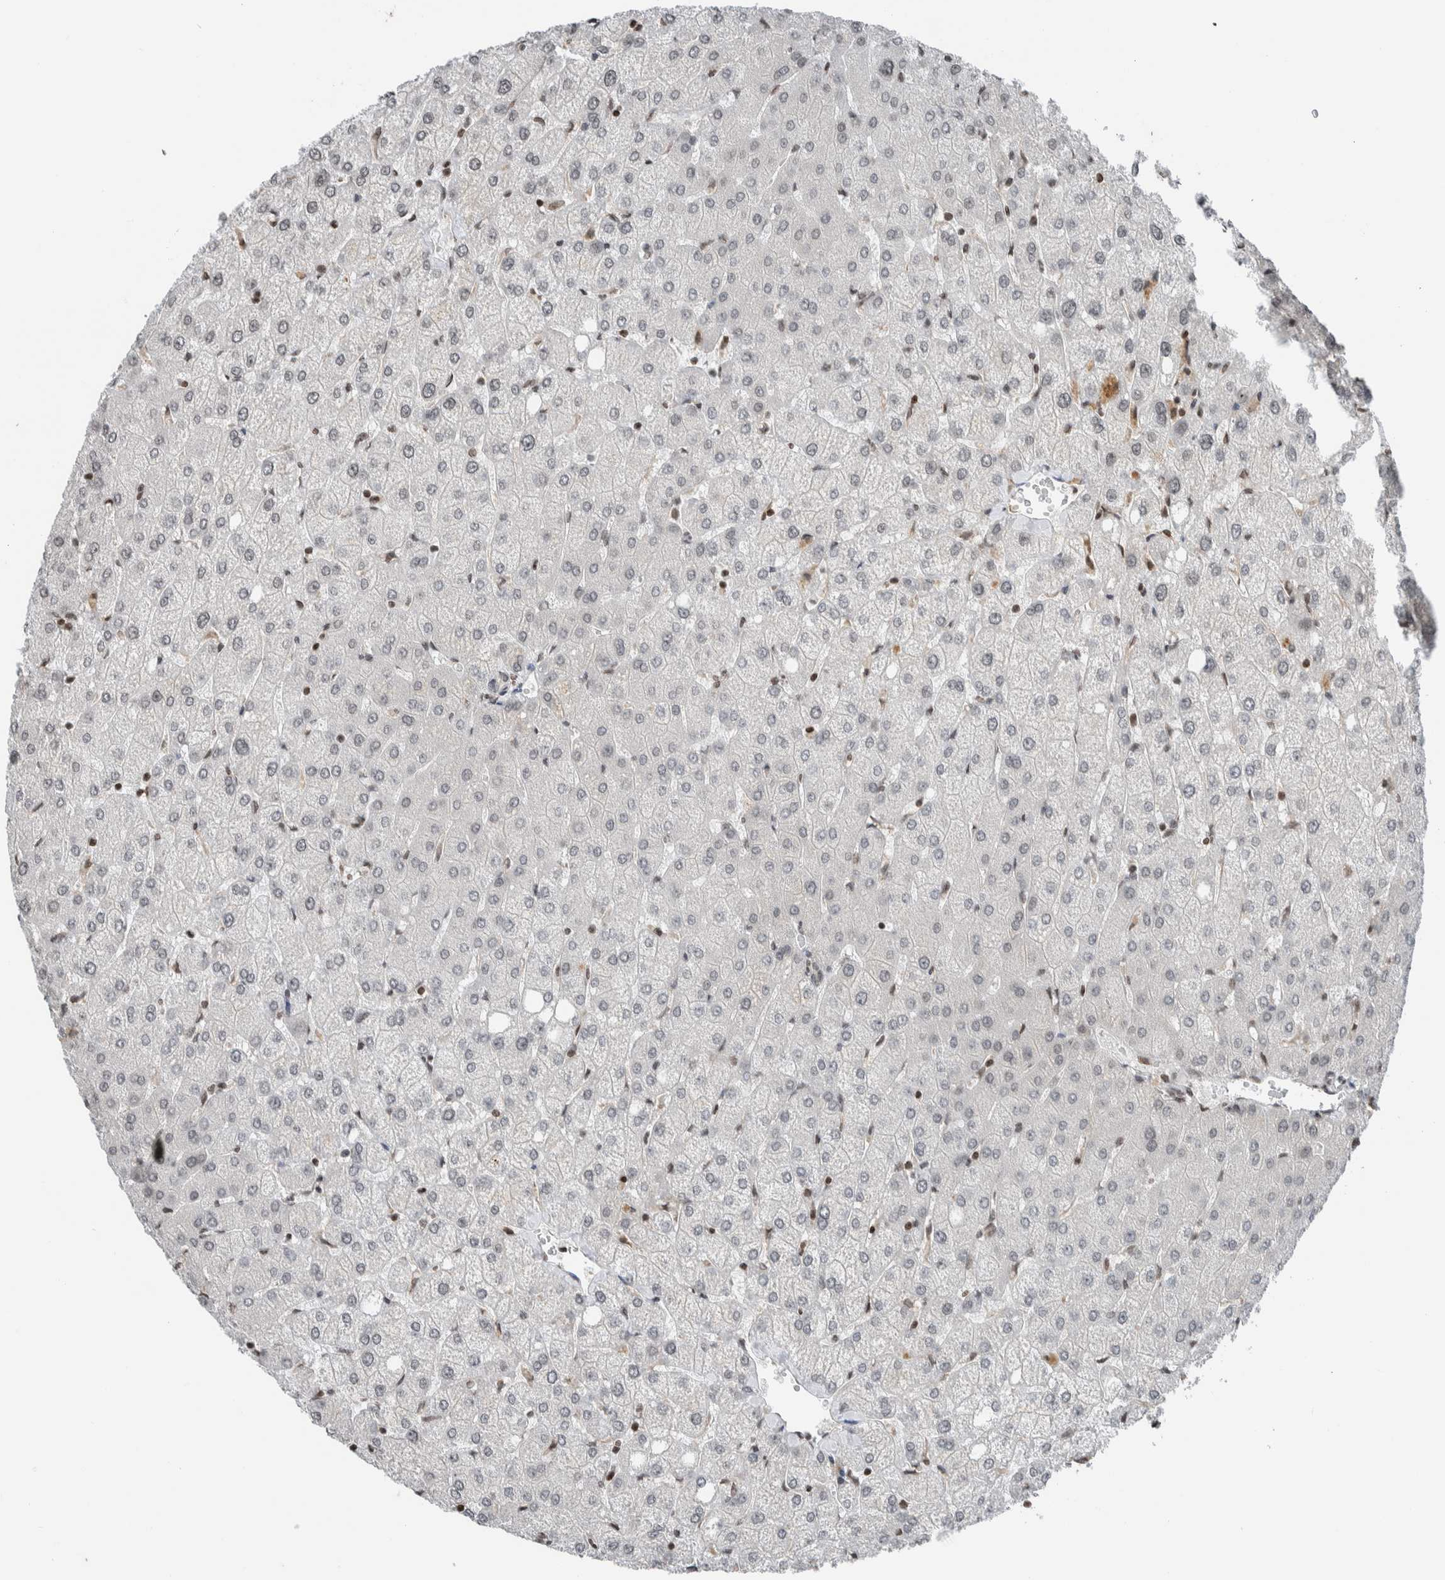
{"staining": {"intensity": "negative", "quantity": "none", "location": "none"}, "tissue": "liver", "cell_type": "Cholangiocytes", "image_type": "normal", "snomed": [{"axis": "morphology", "description": "Normal tissue, NOS"}, {"axis": "topography", "description": "Liver"}], "caption": "High magnification brightfield microscopy of unremarkable liver stained with DAB (brown) and counterstained with hematoxylin (blue): cholangiocytes show no significant expression.", "gene": "NPLOC4", "patient": {"sex": "female", "age": 54}}